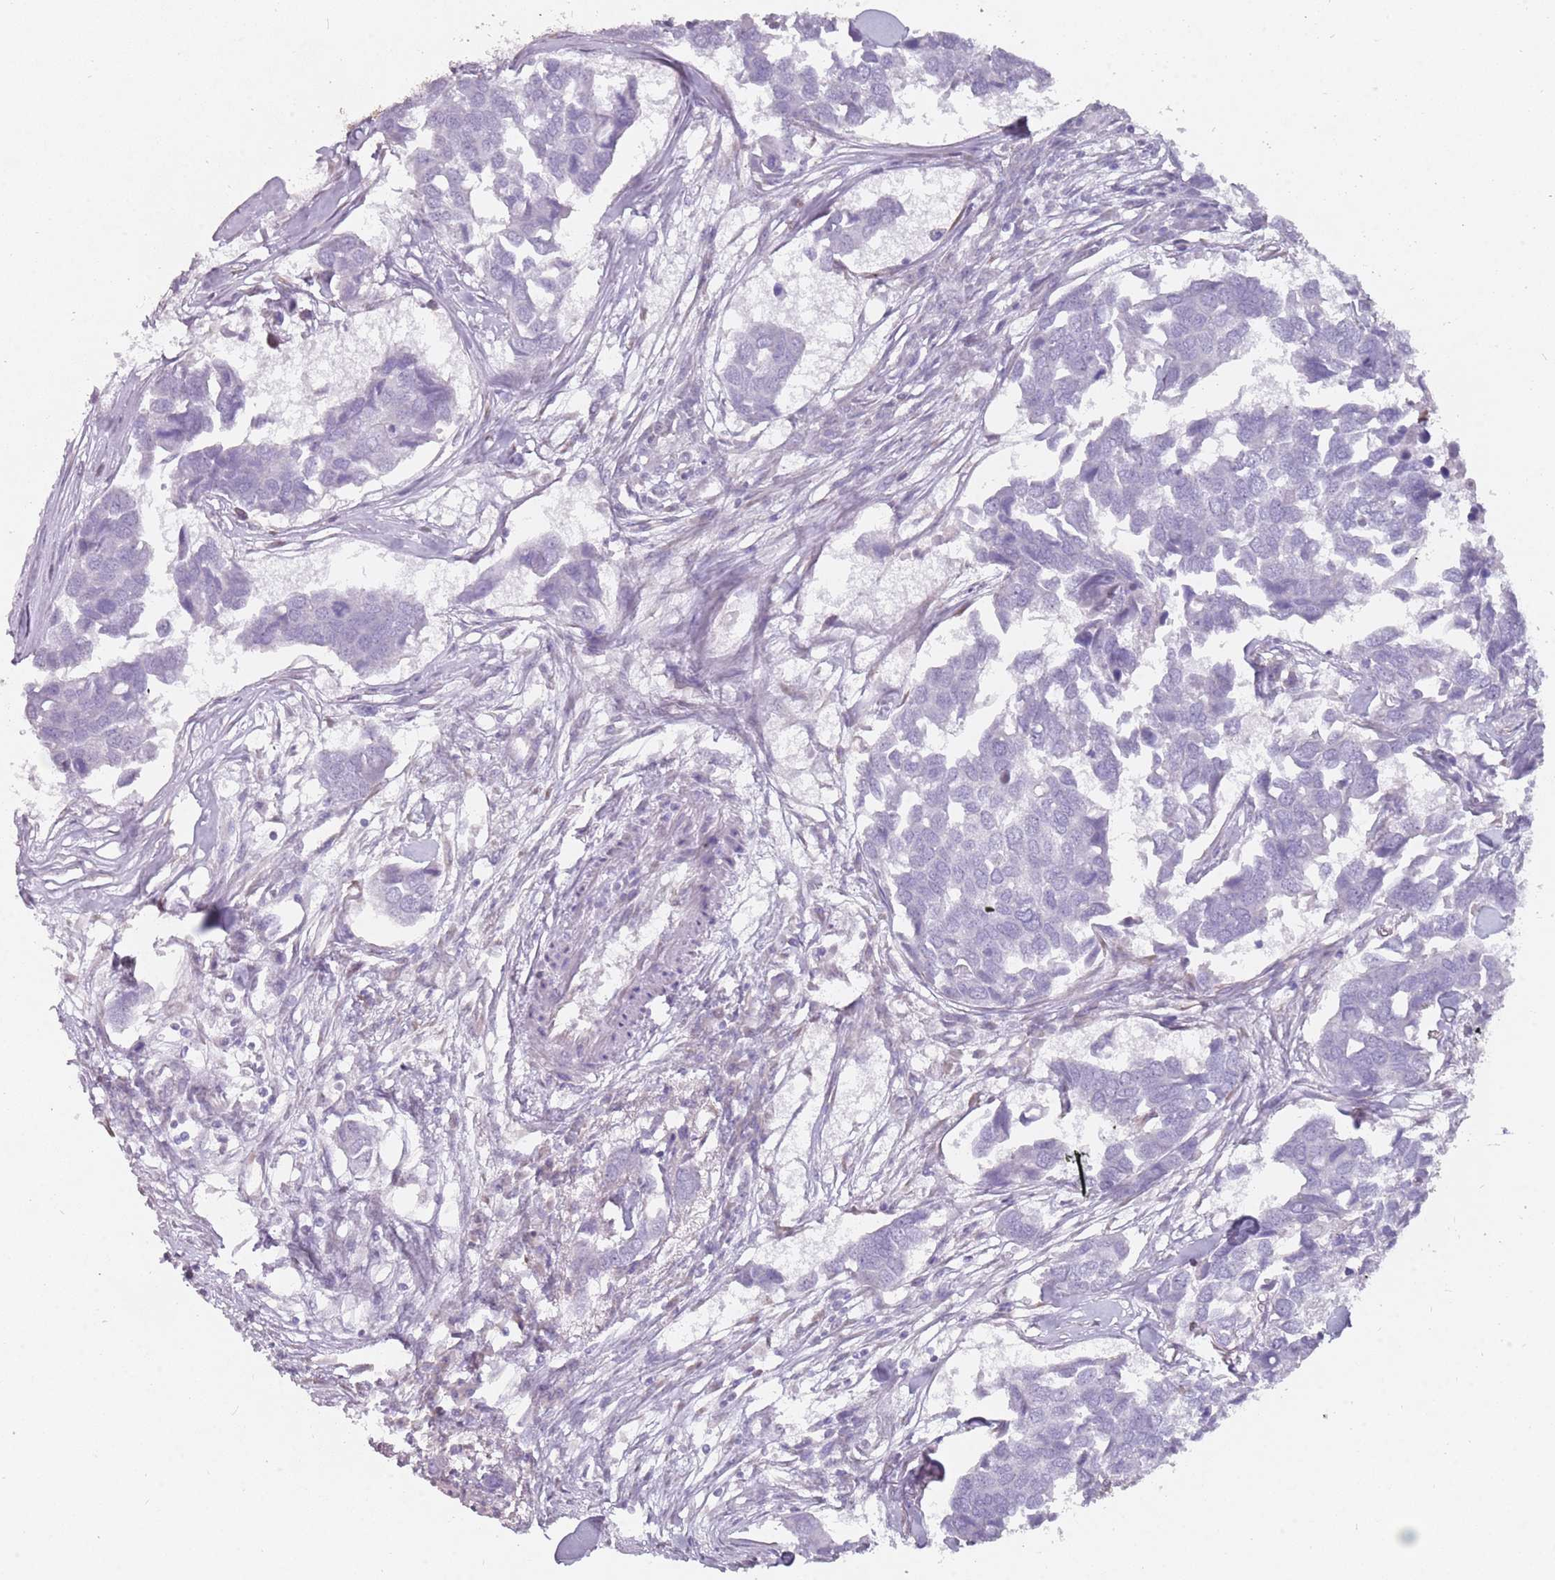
{"staining": {"intensity": "negative", "quantity": "none", "location": "none"}, "tissue": "breast cancer", "cell_type": "Tumor cells", "image_type": "cancer", "snomed": [{"axis": "morphology", "description": "Duct carcinoma"}, {"axis": "topography", "description": "Breast"}], "caption": "Immunohistochemistry (IHC) of breast cancer (intraductal carcinoma) demonstrates no expression in tumor cells.", "gene": "DDX4", "patient": {"sex": "female", "age": 83}}